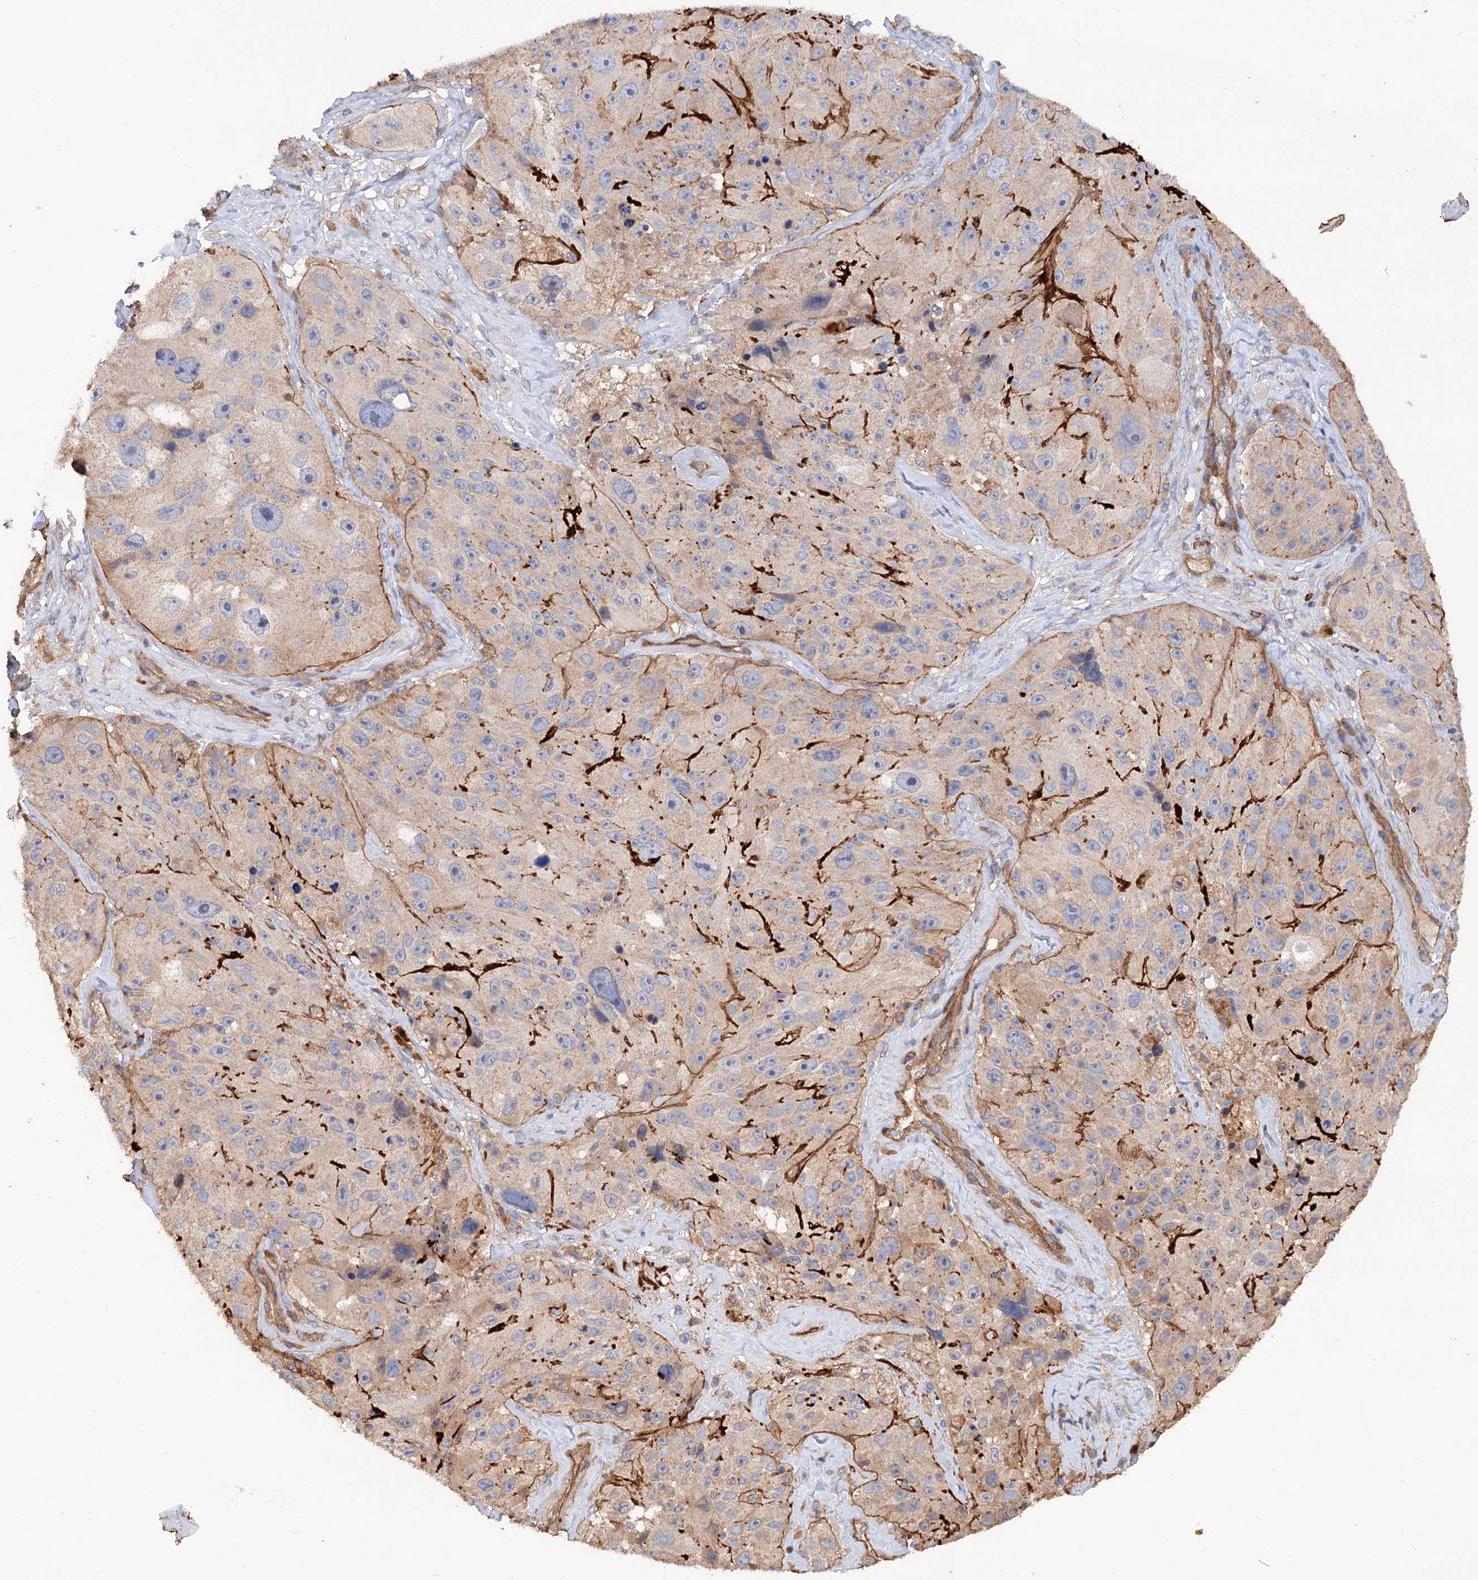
{"staining": {"intensity": "negative", "quantity": "none", "location": "none"}, "tissue": "melanoma", "cell_type": "Tumor cells", "image_type": "cancer", "snomed": [{"axis": "morphology", "description": "Malignant melanoma, Metastatic site"}, {"axis": "topography", "description": "Lymph node"}], "caption": "This is an immunohistochemistry (IHC) histopathology image of melanoma. There is no expression in tumor cells.", "gene": "CSAD", "patient": {"sex": "male", "age": 62}}